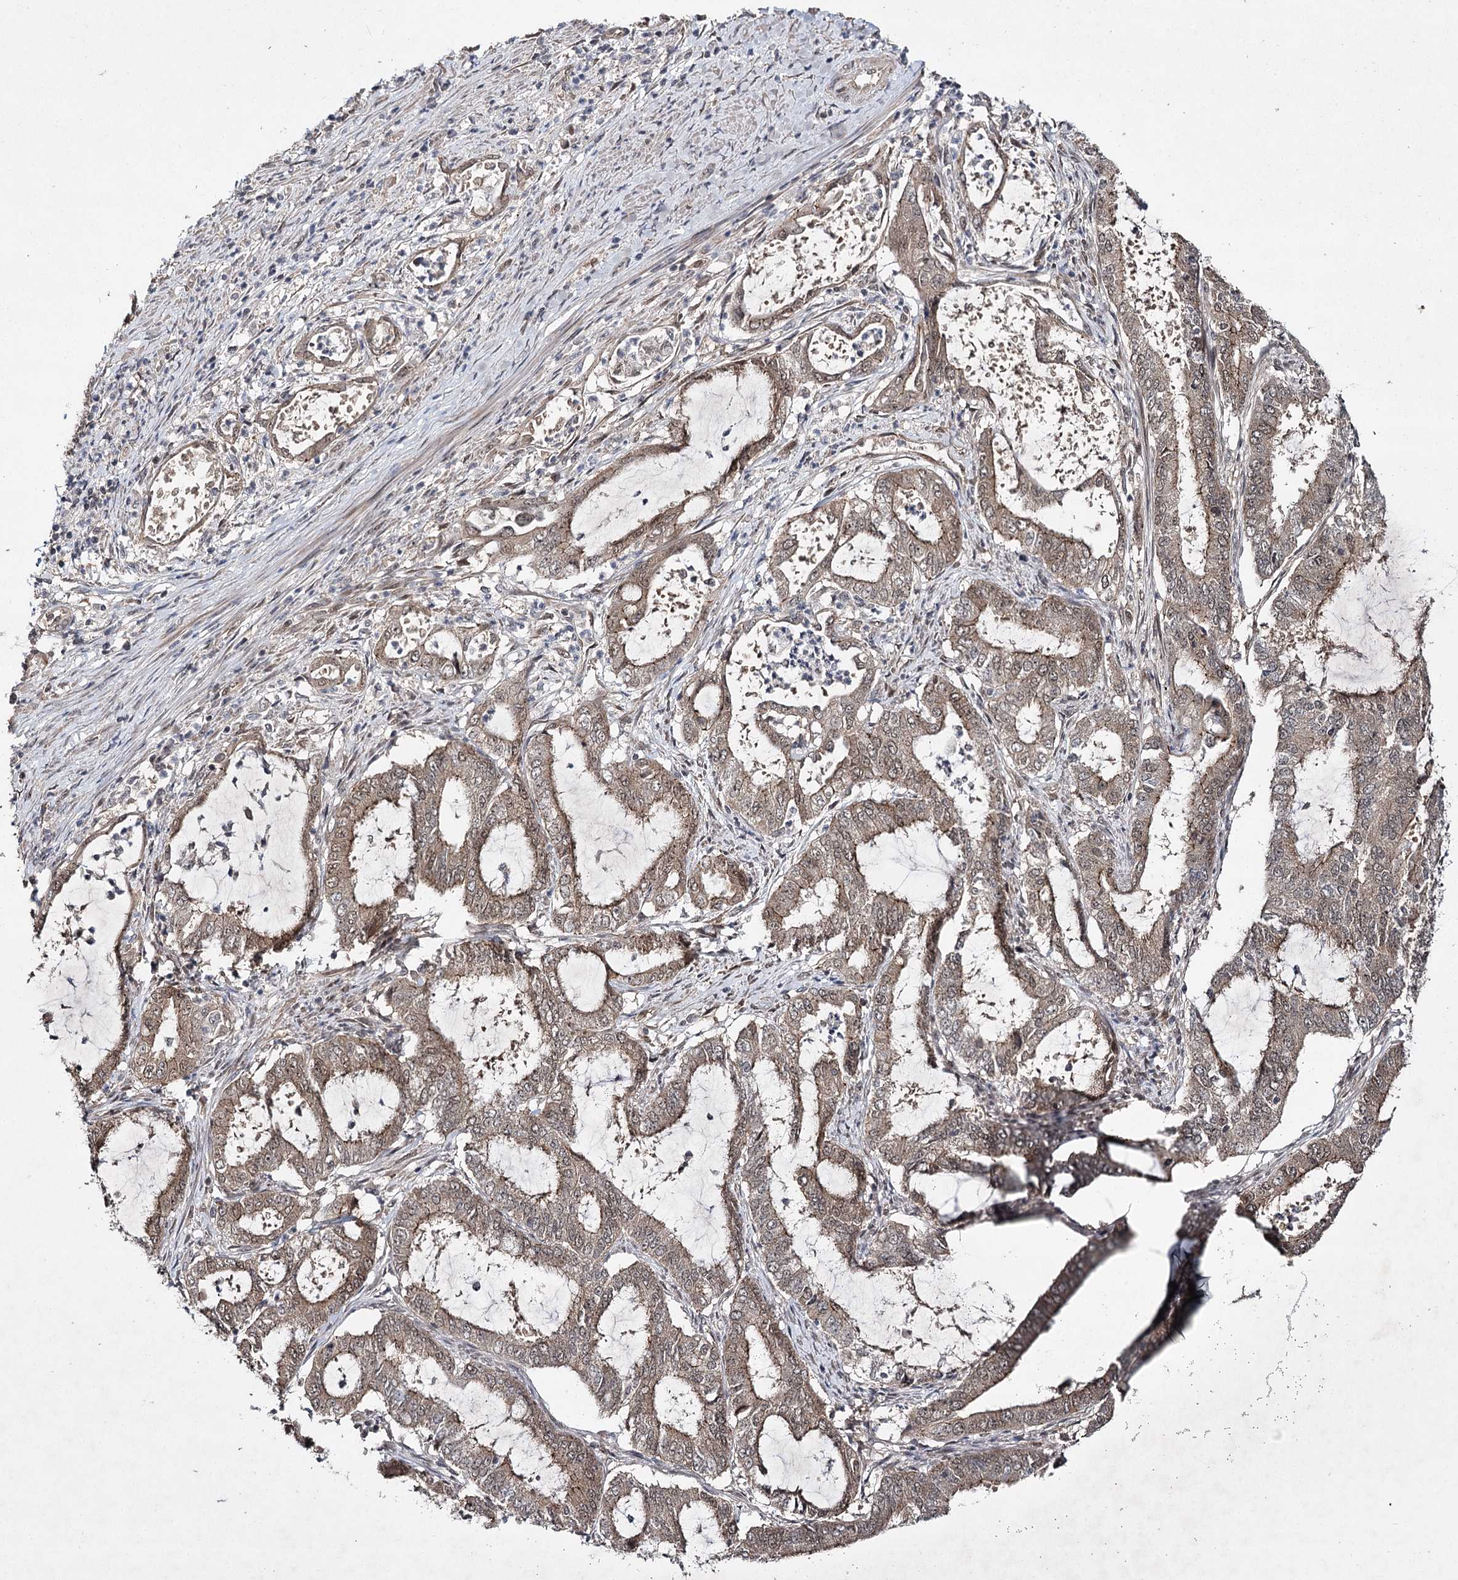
{"staining": {"intensity": "moderate", "quantity": ">75%", "location": "cytoplasmic/membranous,nuclear"}, "tissue": "endometrial cancer", "cell_type": "Tumor cells", "image_type": "cancer", "snomed": [{"axis": "morphology", "description": "Adenocarcinoma, NOS"}, {"axis": "topography", "description": "Endometrium"}], "caption": "Brown immunohistochemical staining in human endometrial cancer (adenocarcinoma) reveals moderate cytoplasmic/membranous and nuclear positivity in approximately >75% of tumor cells.", "gene": "DCUN1D4", "patient": {"sex": "female", "age": 51}}